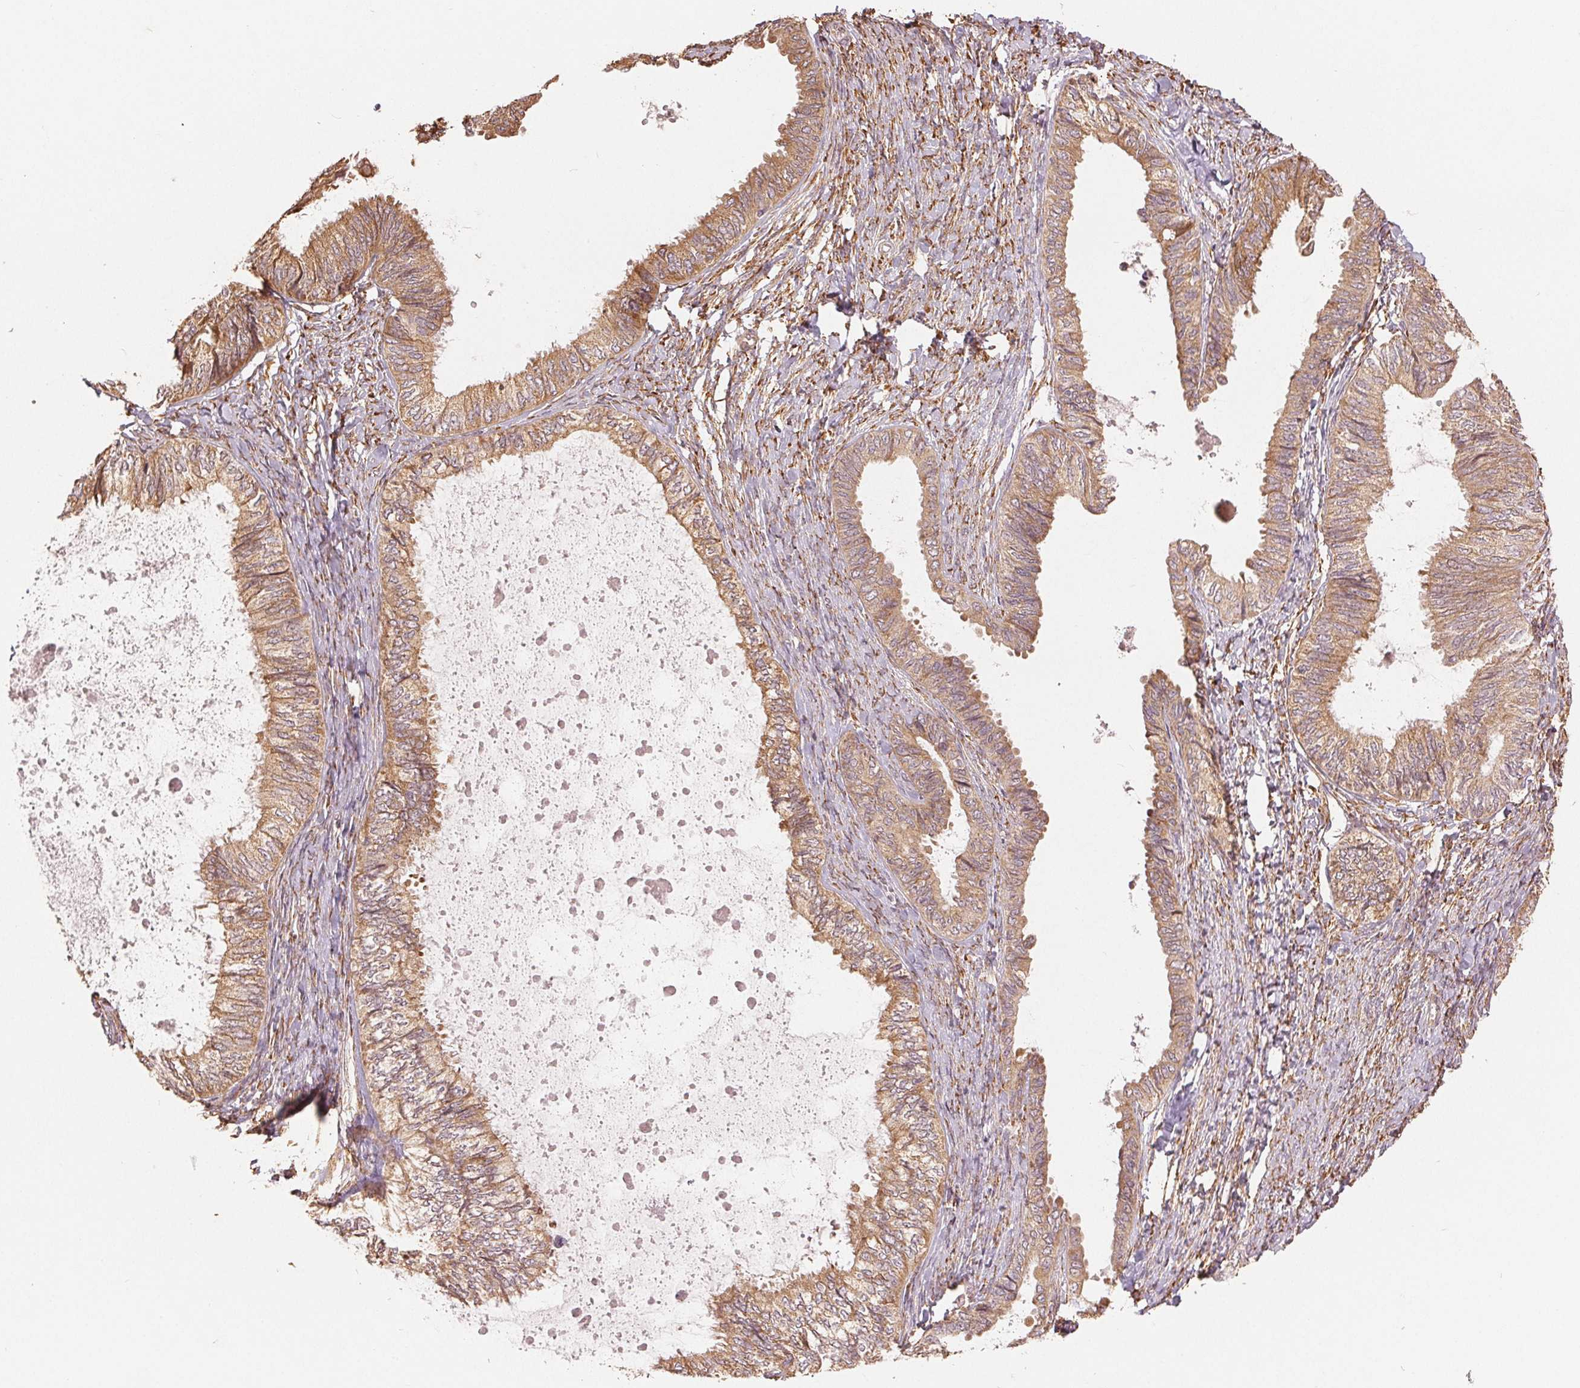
{"staining": {"intensity": "moderate", "quantity": ">75%", "location": "cytoplasmic/membranous"}, "tissue": "ovarian cancer", "cell_type": "Tumor cells", "image_type": "cancer", "snomed": [{"axis": "morphology", "description": "Carcinoma, endometroid"}, {"axis": "topography", "description": "Ovary"}], "caption": "This is an image of immunohistochemistry (IHC) staining of ovarian endometroid carcinoma, which shows moderate positivity in the cytoplasmic/membranous of tumor cells.", "gene": "SLC20A1", "patient": {"sex": "female", "age": 70}}